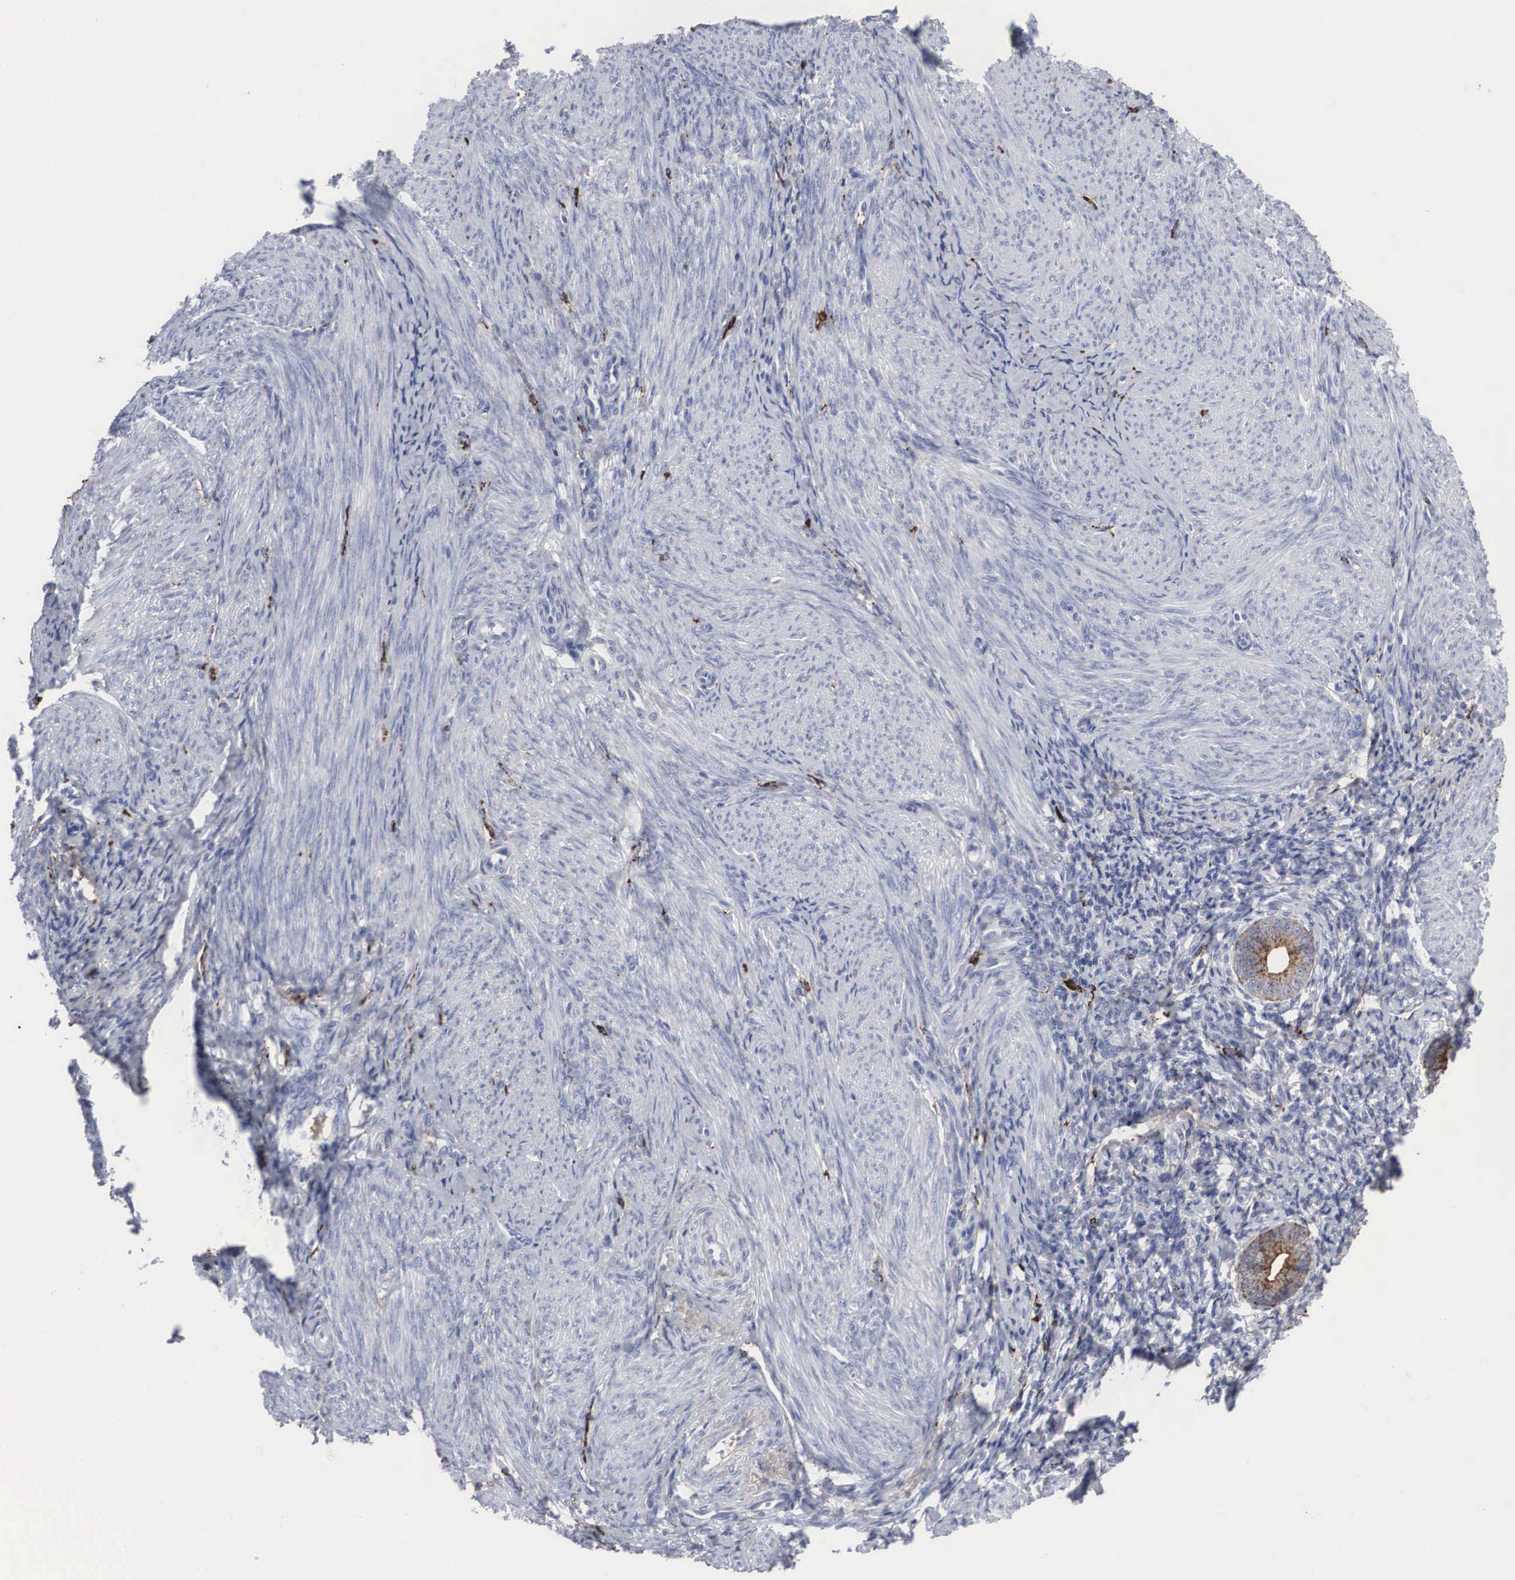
{"staining": {"intensity": "negative", "quantity": "none", "location": "none"}, "tissue": "endometrial cancer", "cell_type": "Tumor cells", "image_type": "cancer", "snomed": [{"axis": "morphology", "description": "Adenocarcinoma, NOS"}, {"axis": "topography", "description": "Endometrium"}], "caption": "Immunohistochemistry image of neoplastic tissue: endometrial cancer (adenocarcinoma) stained with DAB displays no significant protein expression in tumor cells. (Stains: DAB (3,3'-diaminobenzidine) IHC with hematoxylin counter stain, Microscopy: brightfield microscopy at high magnification).", "gene": "LGALS3BP", "patient": {"sex": "female", "age": 63}}